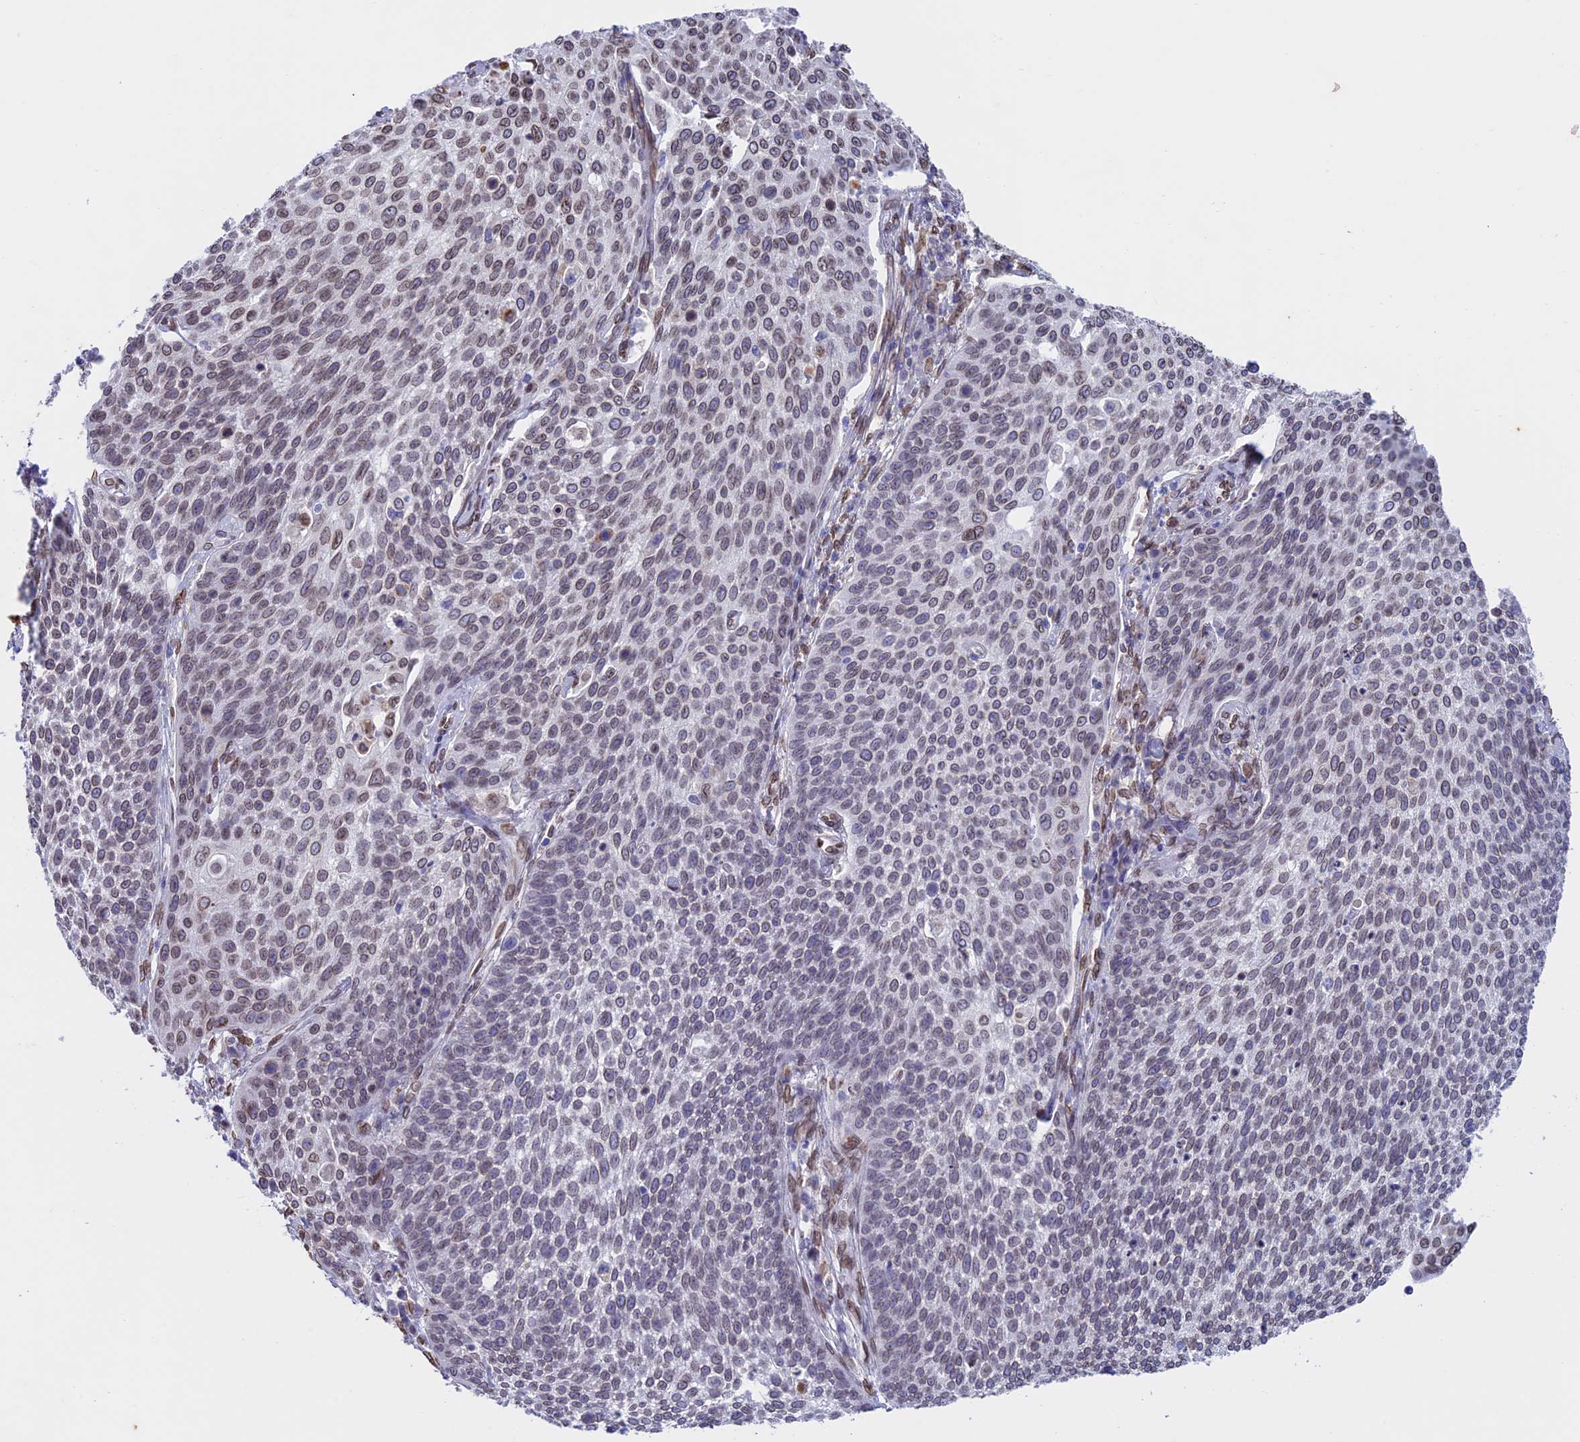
{"staining": {"intensity": "weak", "quantity": "25%-75%", "location": "cytoplasmic/membranous,nuclear"}, "tissue": "cervical cancer", "cell_type": "Tumor cells", "image_type": "cancer", "snomed": [{"axis": "morphology", "description": "Squamous cell carcinoma, NOS"}, {"axis": "topography", "description": "Cervix"}], "caption": "Tumor cells show low levels of weak cytoplasmic/membranous and nuclear staining in approximately 25%-75% of cells in squamous cell carcinoma (cervical).", "gene": "TMPRSS7", "patient": {"sex": "female", "age": 34}}